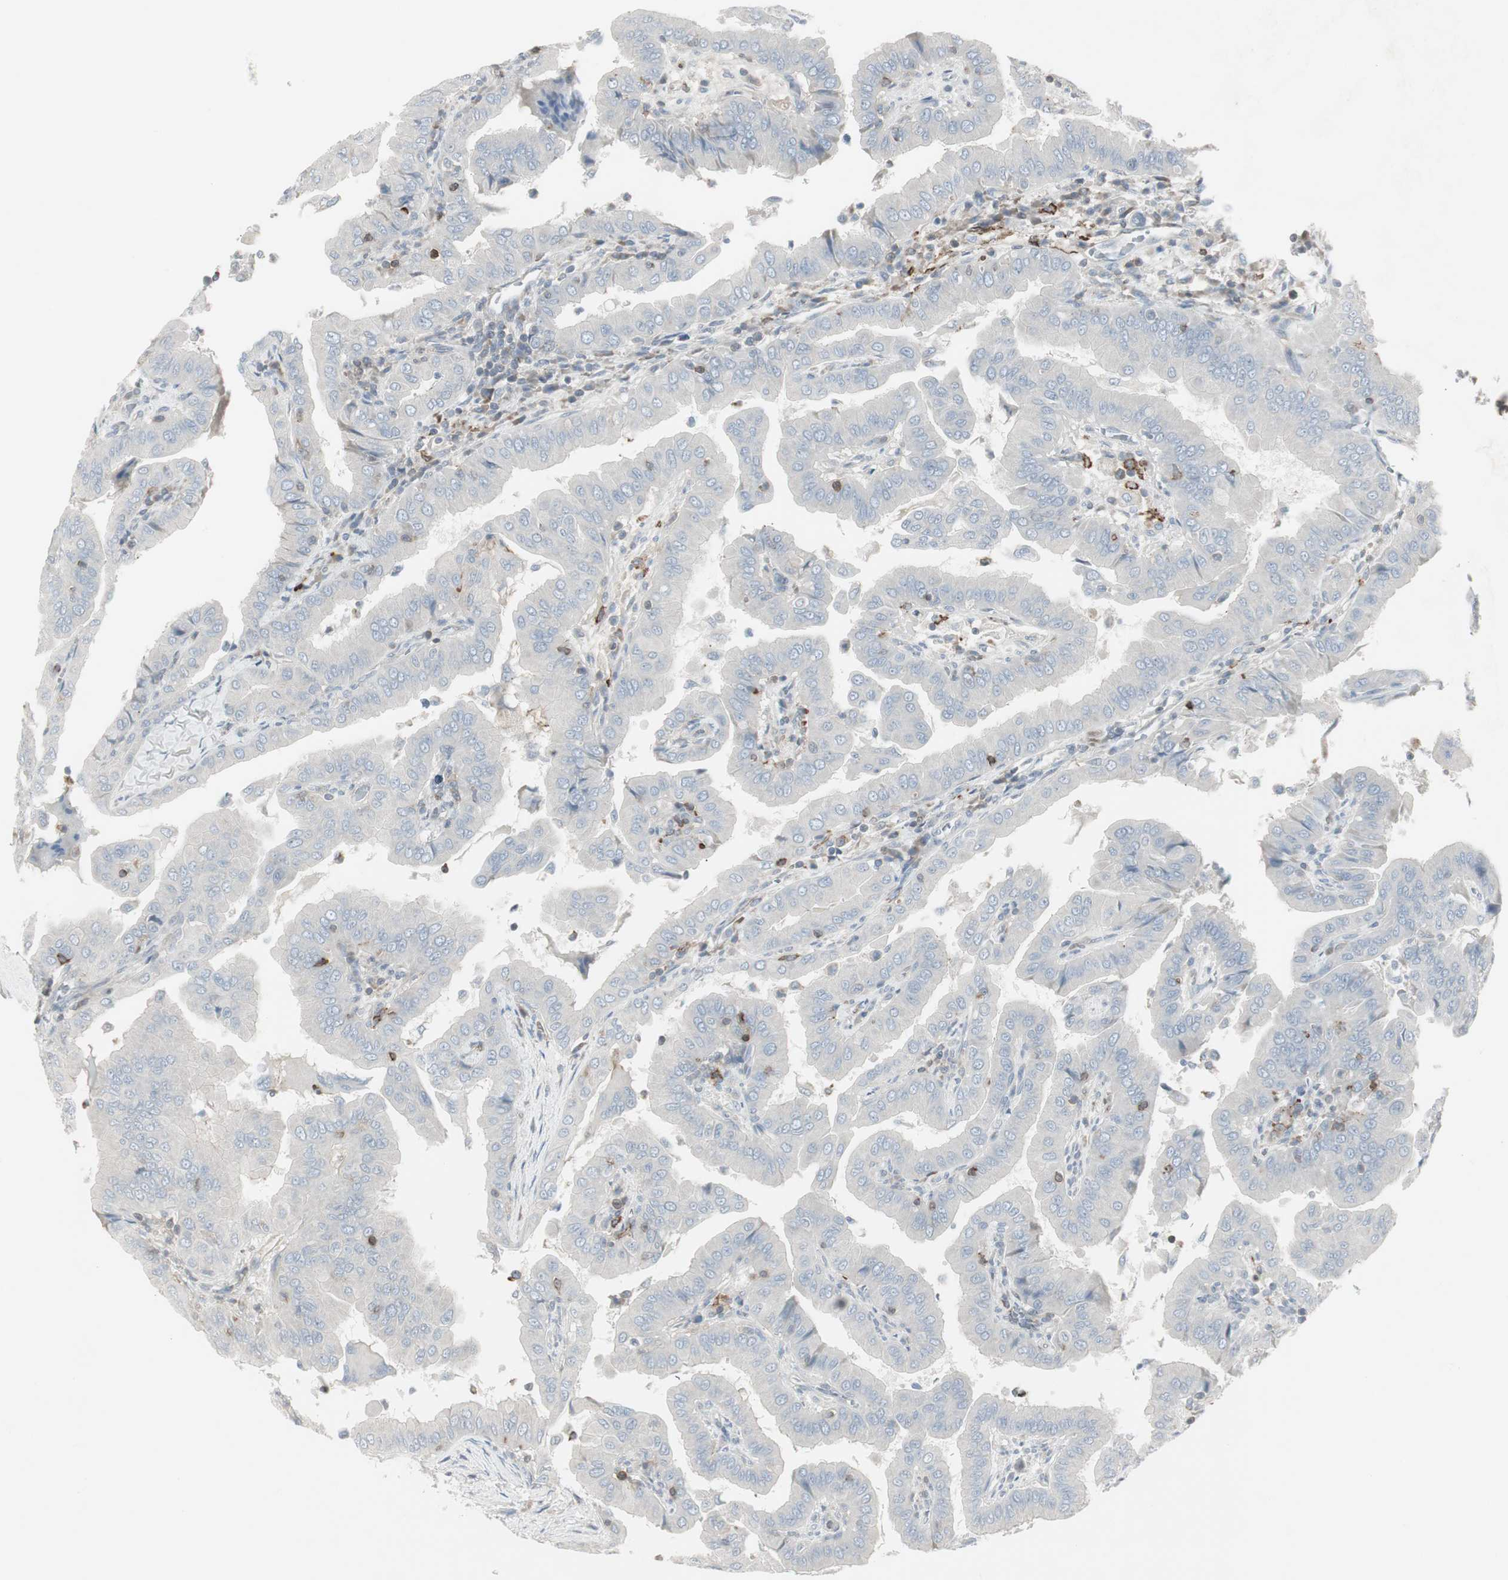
{"staining": {"intensity": "negative", "quantity": "none", "location": "none"}, "tissue": "thyroid cancer", "cell_type": "Tumor cells", "image_type": "cancer", "snomed": [{"axis": "morphology", "description": "Papillary adenocarcinoma, NOS"}, {"axis": "topography", "description": "Thyroid gland"}], "caption": "An image of thyroid cancer (papillary adenocarcinoma) stained for a protein reveals no brown staining in tumor cells. (Stains: DAB immunohistochemistry with hematoxylin counter stain, Microscopy: brightfield microscopy at high magnification).", "gene": "MAP4K4", "patient": {"sex": "male", "age": 33}}